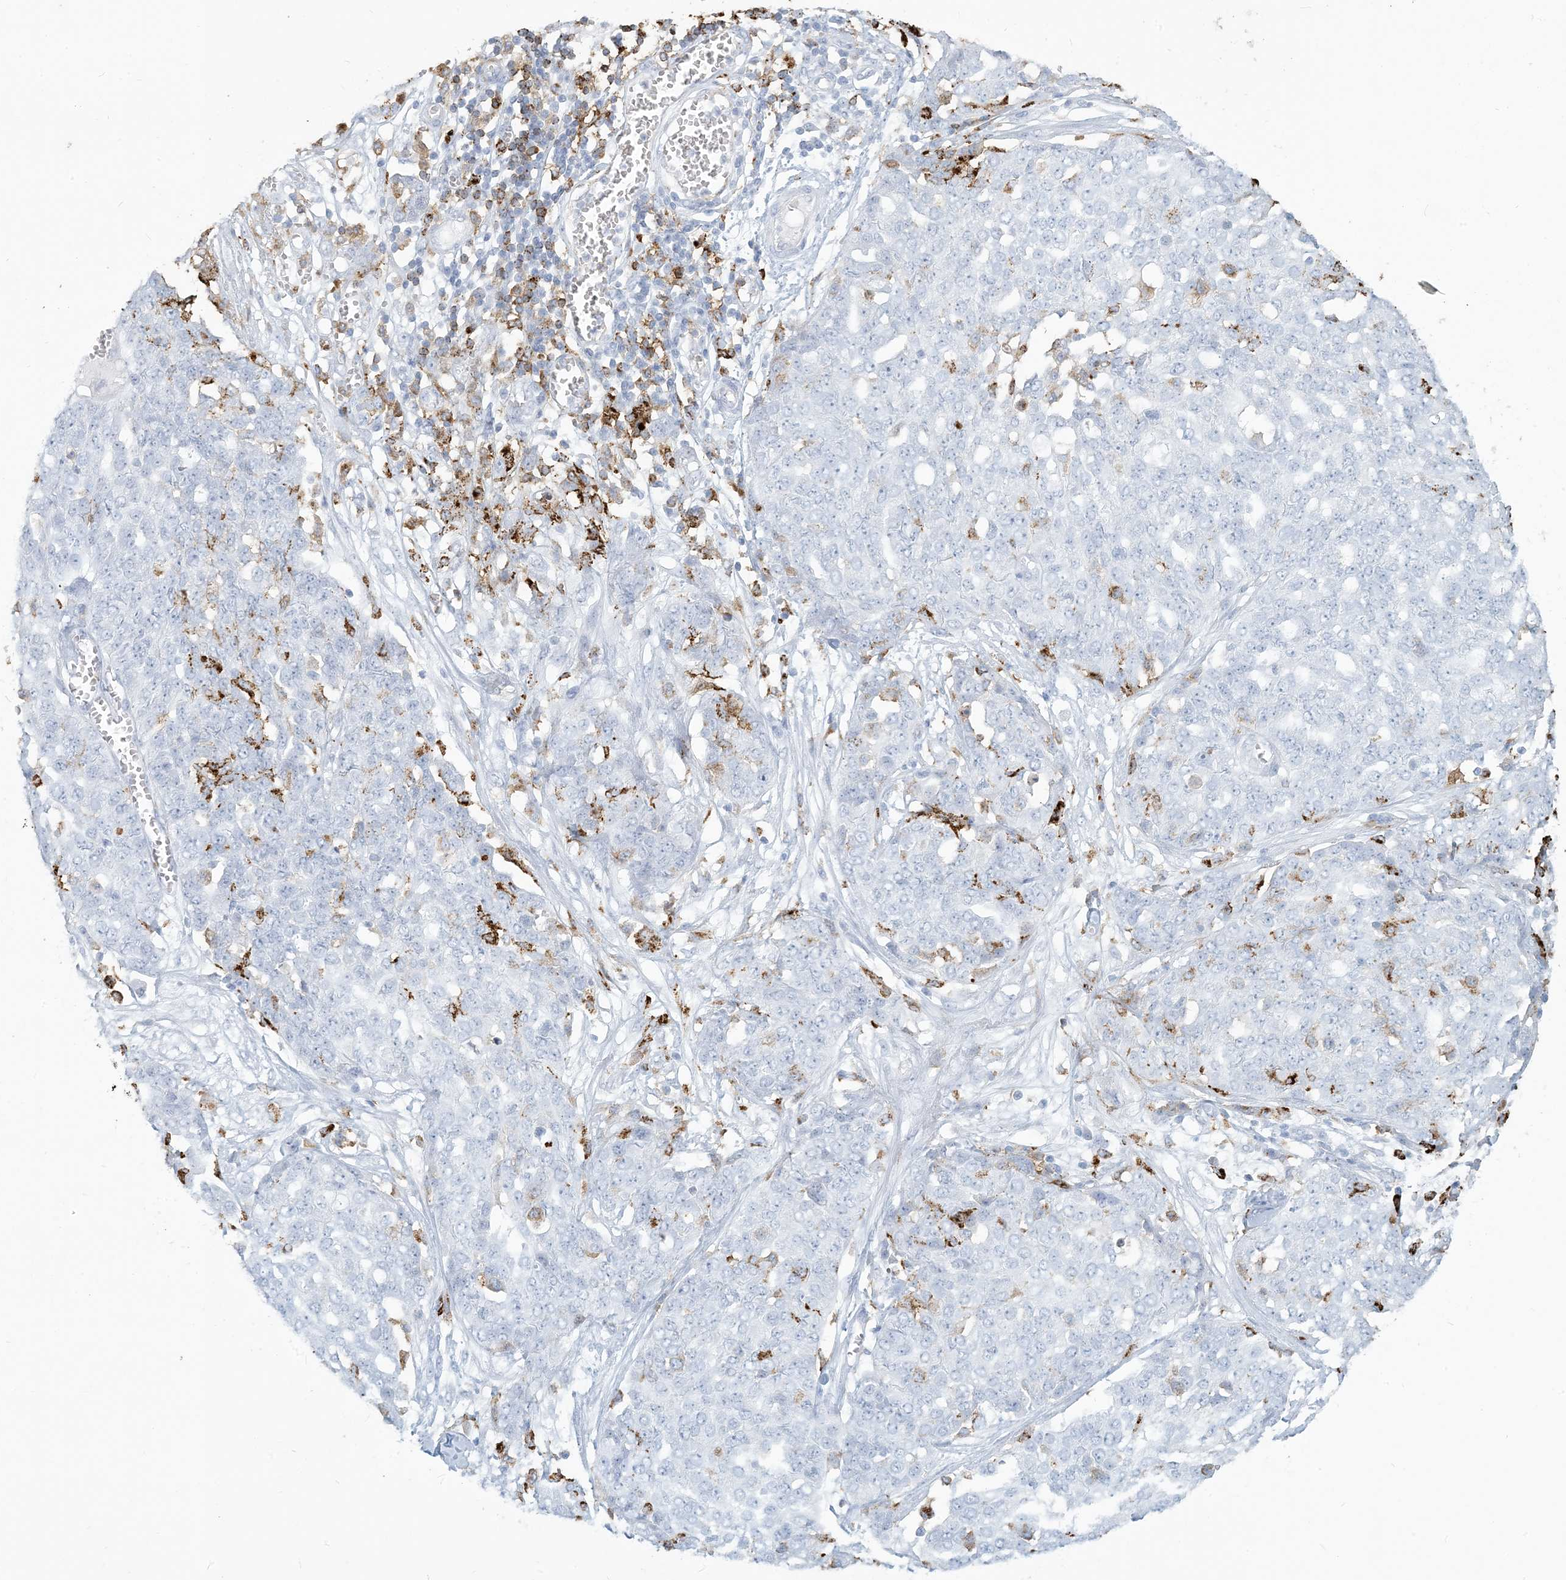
{"staining": {"intensity": "negative", "quantity": "none", "location": "none"}, "tissue": "ovarian cancer", "cell_type": "Tumor cells", "image_type": "cancer", "snomed": [{"axis": "morphology", "description": "Cystadenocarcinoma, serous, NOS"}, {"axis": "topography", "description": "Soft tissue"}, {"axis": "topography", "description": "Ovary"}], "caption": "A high-resolution photomicrograph shows immunohistochemistry staining of serous cystadenocarcinoma (ovarian), which reveals no significant positivity in tumor cells.", "gene": "HLA-DRB1", "patient": {"sex": "female", "age": 57}}